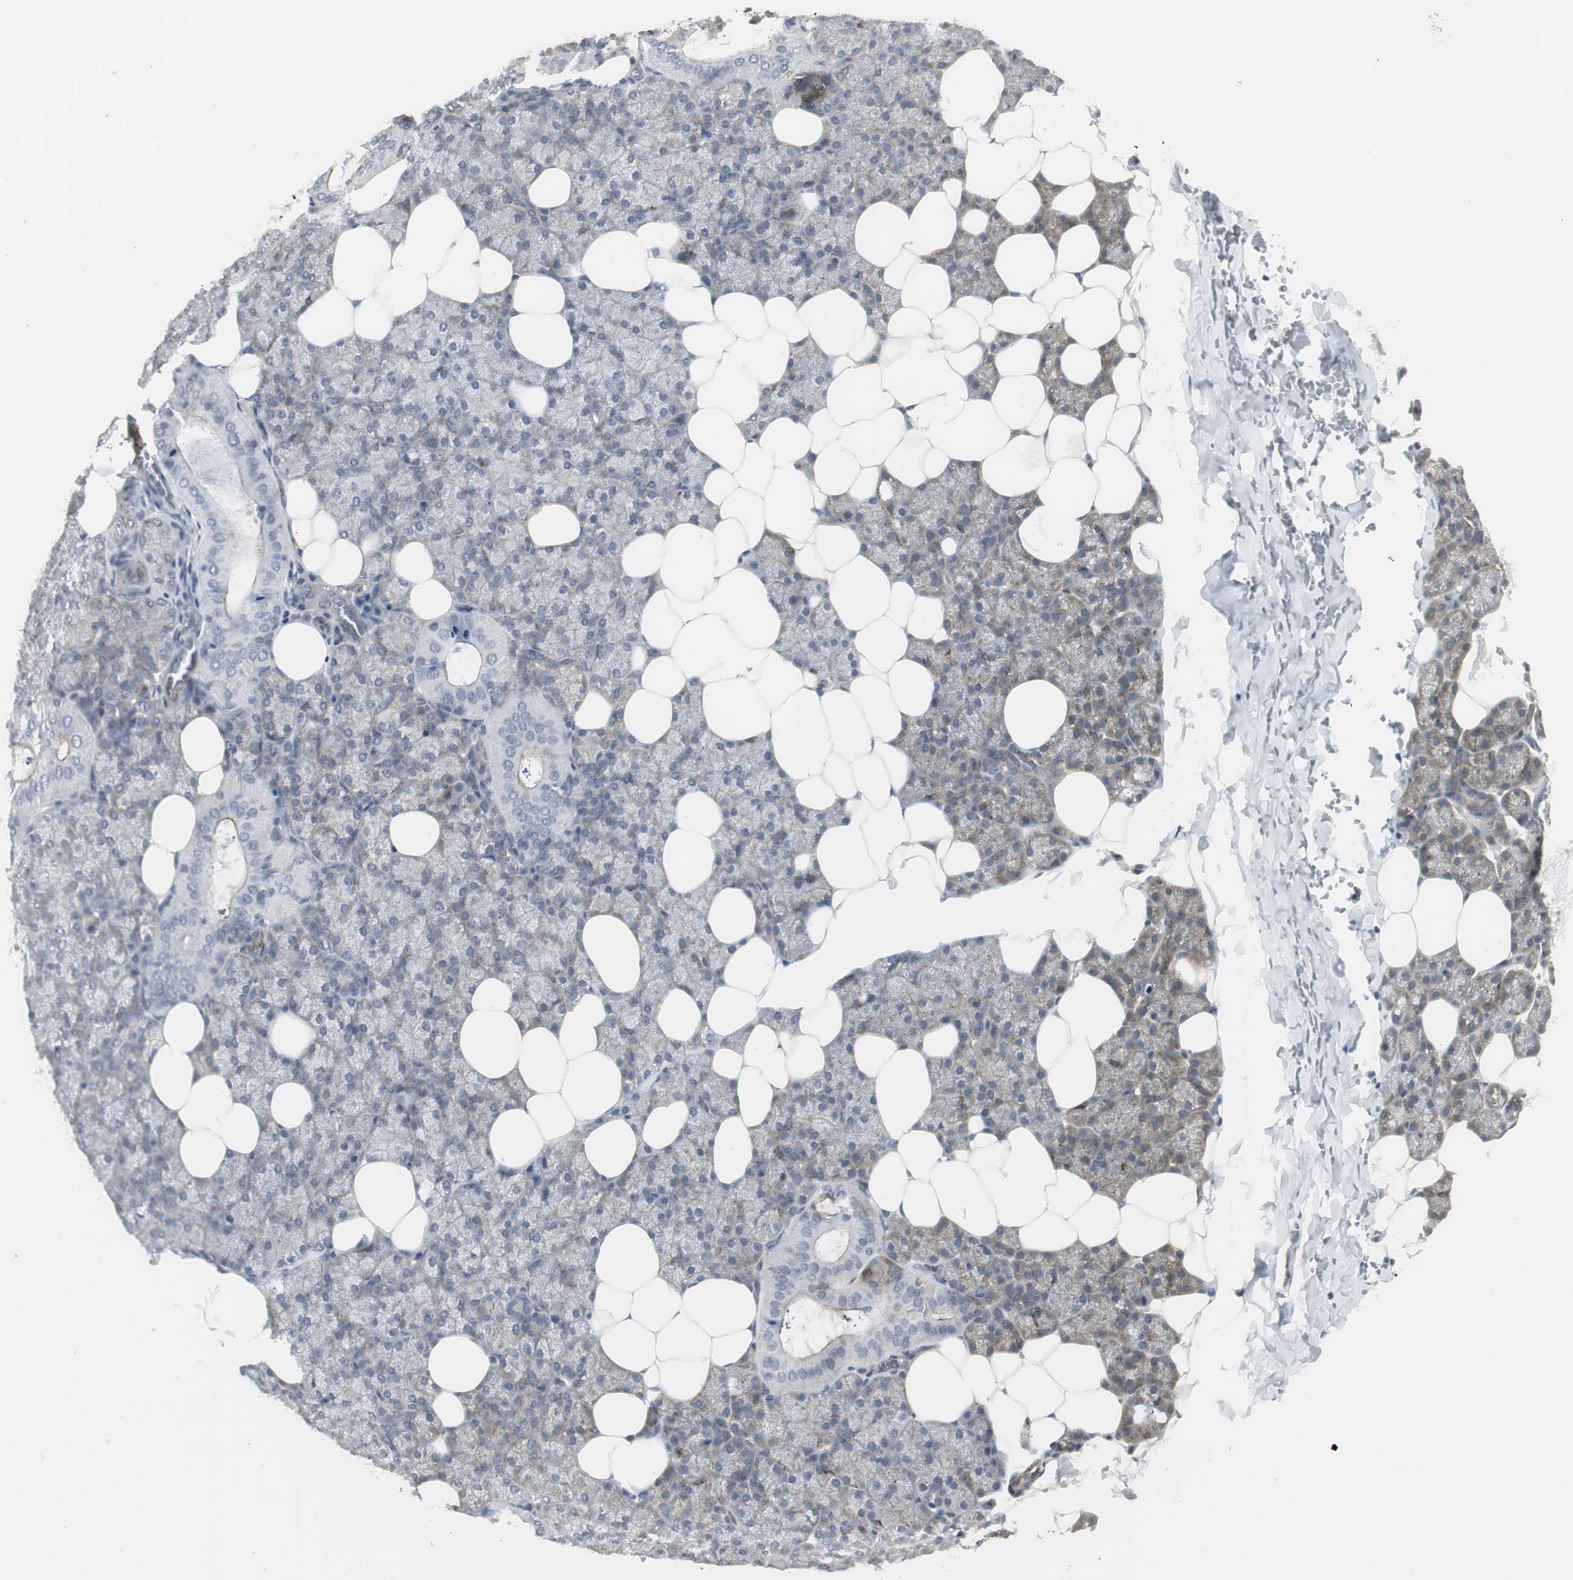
{"staining": {"intensity": "weak", "quantity": "25%-75%", "location": "cytoplasmic/membranous"}, "tissue": "salivary gland", "cell_type": "Glandular cells", "image_type": "normal", "snomed": [{"axis": "morphology", "description": "Normal tissue, NOS"}, {"axis": "topography", "description": "Lymph node"}, {"axis": "topography", "description": "Salivary gland"}], "caption": "A brown stain shows weak cytoplasmic/membranous staining of a protein in glandular cells of normal salivary gland. Ihc stains the protein in brown and the nuclei are stained blue.", "gene": "SCYL3", "patient": {"sex": "male", "age": 8}}